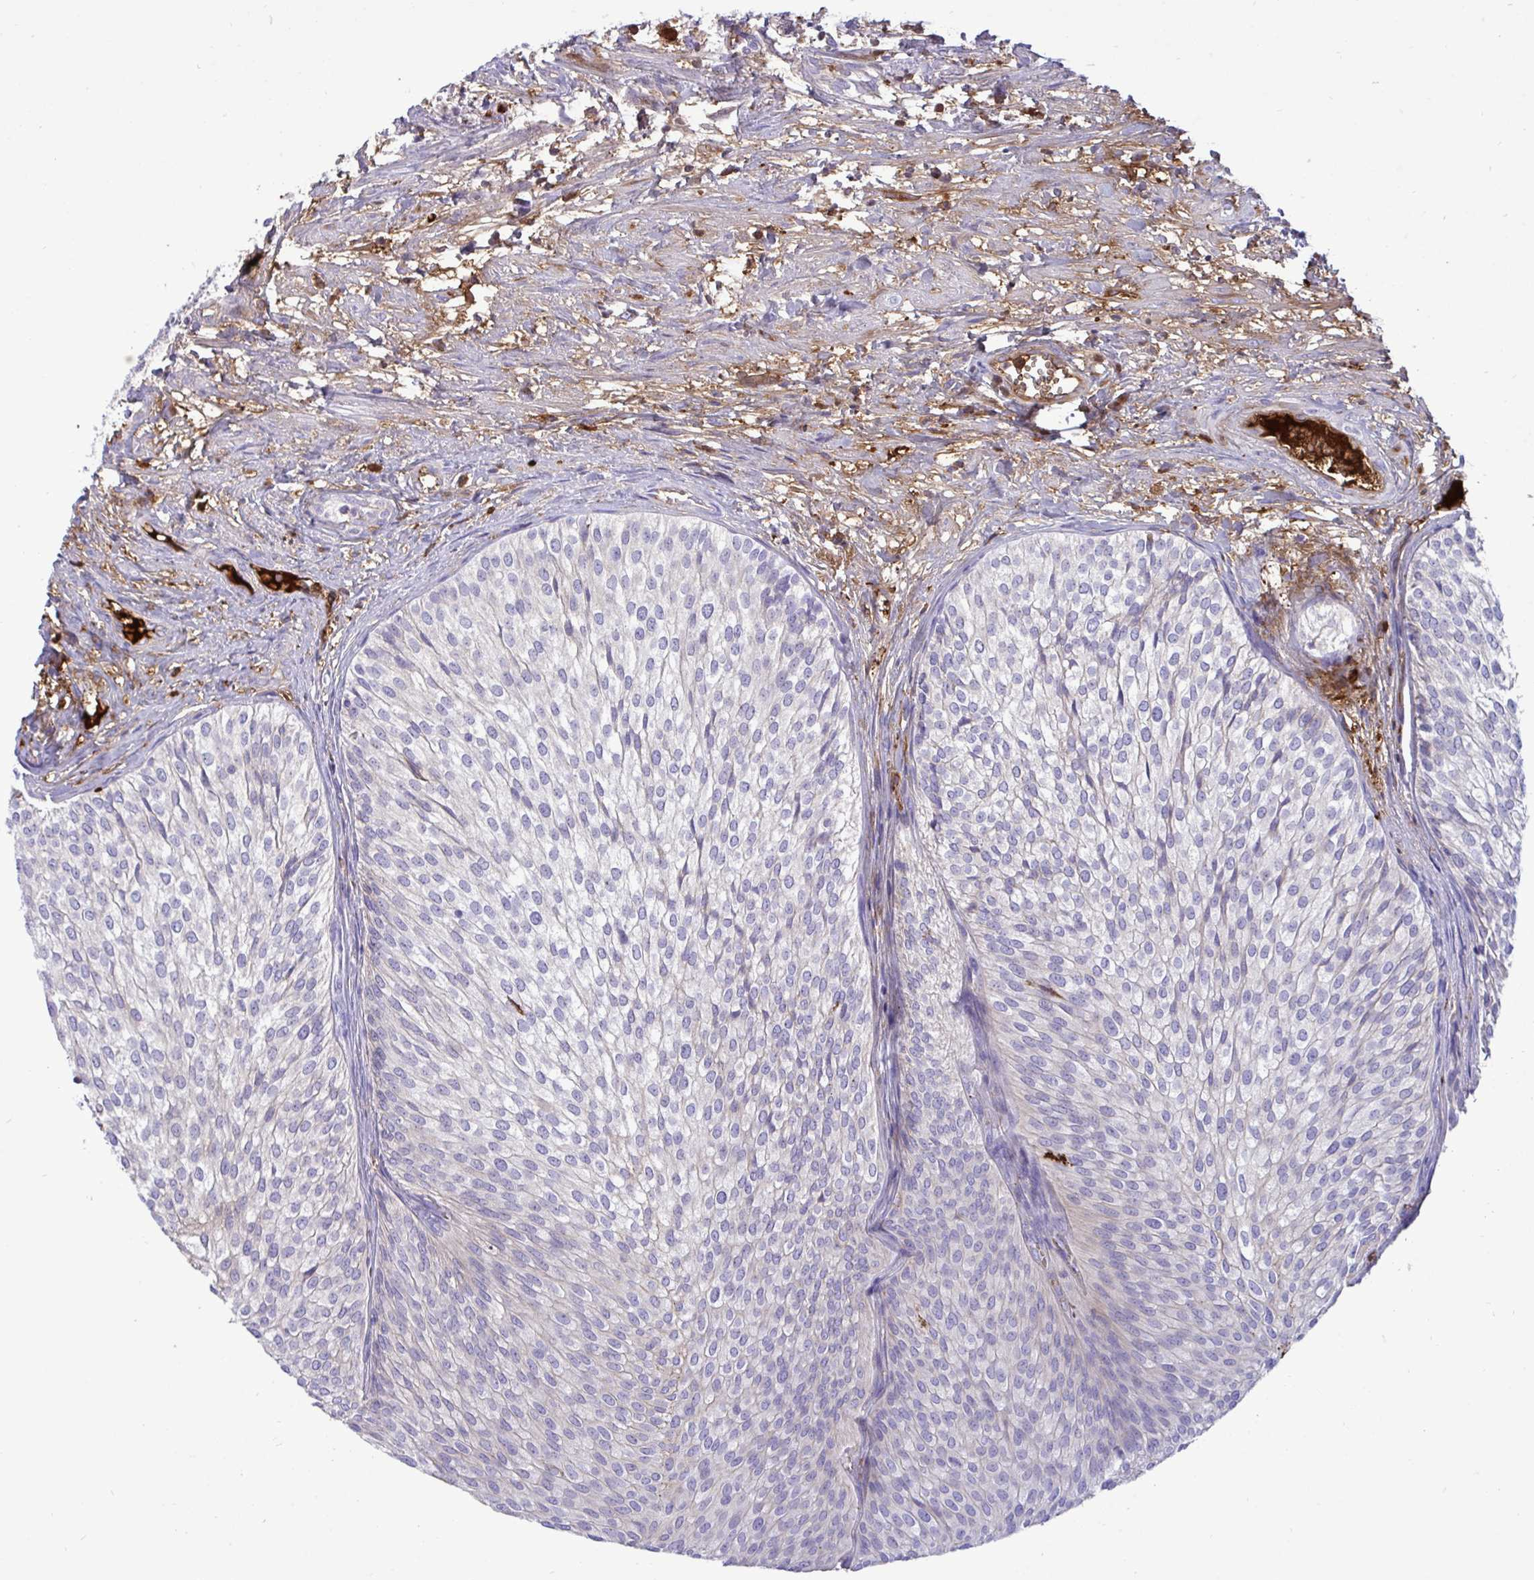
{"staining": {"intensity": "negative", "quantity": "none", "location": "none"}, "tissue": "urothelial cancer", "cell_type": "Tumor cells", "image_type": "cancer", "snomed": [{"axis": "morphology", "description": "Urothelial carcinoma, Low grade"}, {"axis": "topography", "description": "Urinary bladder"}], "caption": "DAB immunohistochemical staining of urothelial carcinoma (low-grade) exhibits no significant staining in tumor cells.", "gene": "F2", "patient": {"sex": "male", "age": 91}}